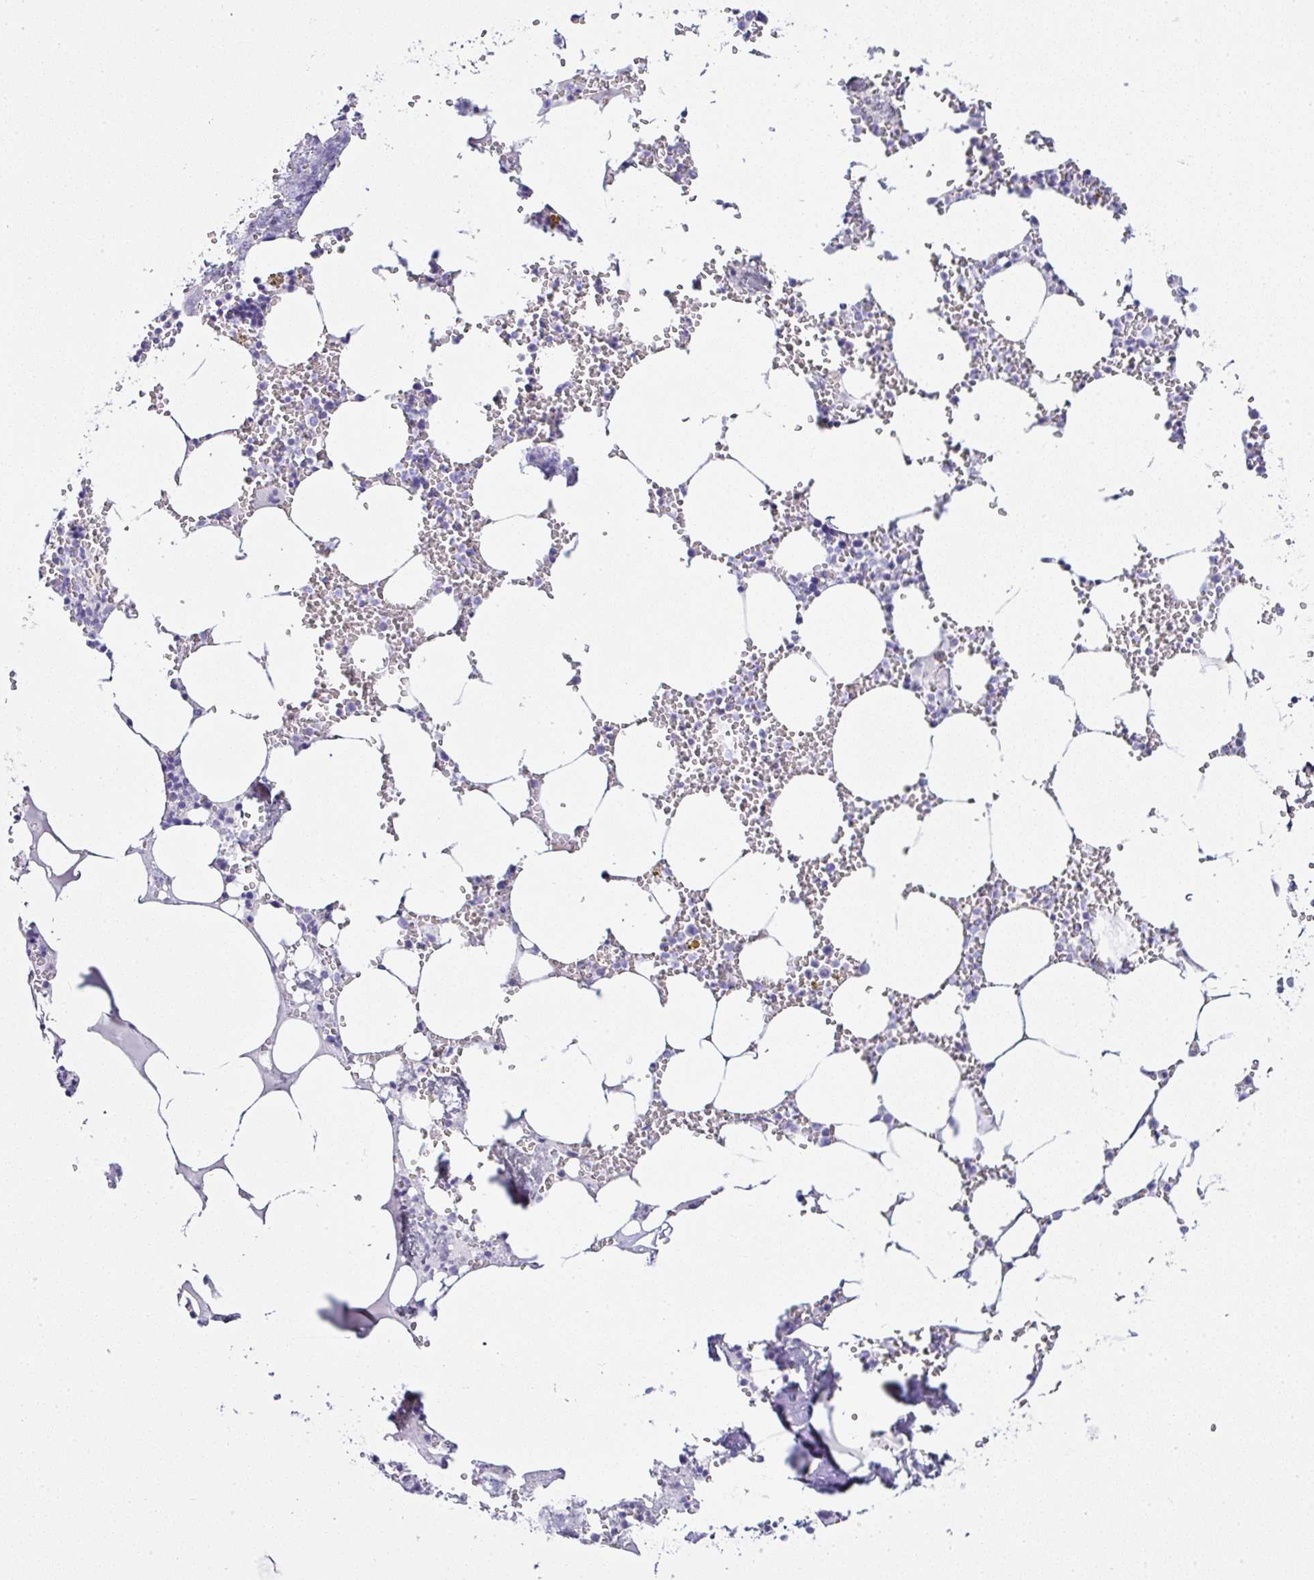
{"staining": {"intensity": "negative", "quantity": "none", "location": "none"}, "tissue": "bone marrow", "cell_type": "Hematopoietic cells", "image_type": "normal", "snomed": [{"axis": "morphology", "description": "Normal tissue, NOS"}, {"axis": "topography", "description": "Bone marrow"}], "caption": "Image shows no significant protein staining in hematopoietic cells of normal bone marrow.", "gene": "SERPINB3", "patient": {"sex": "male", "age": 54}}